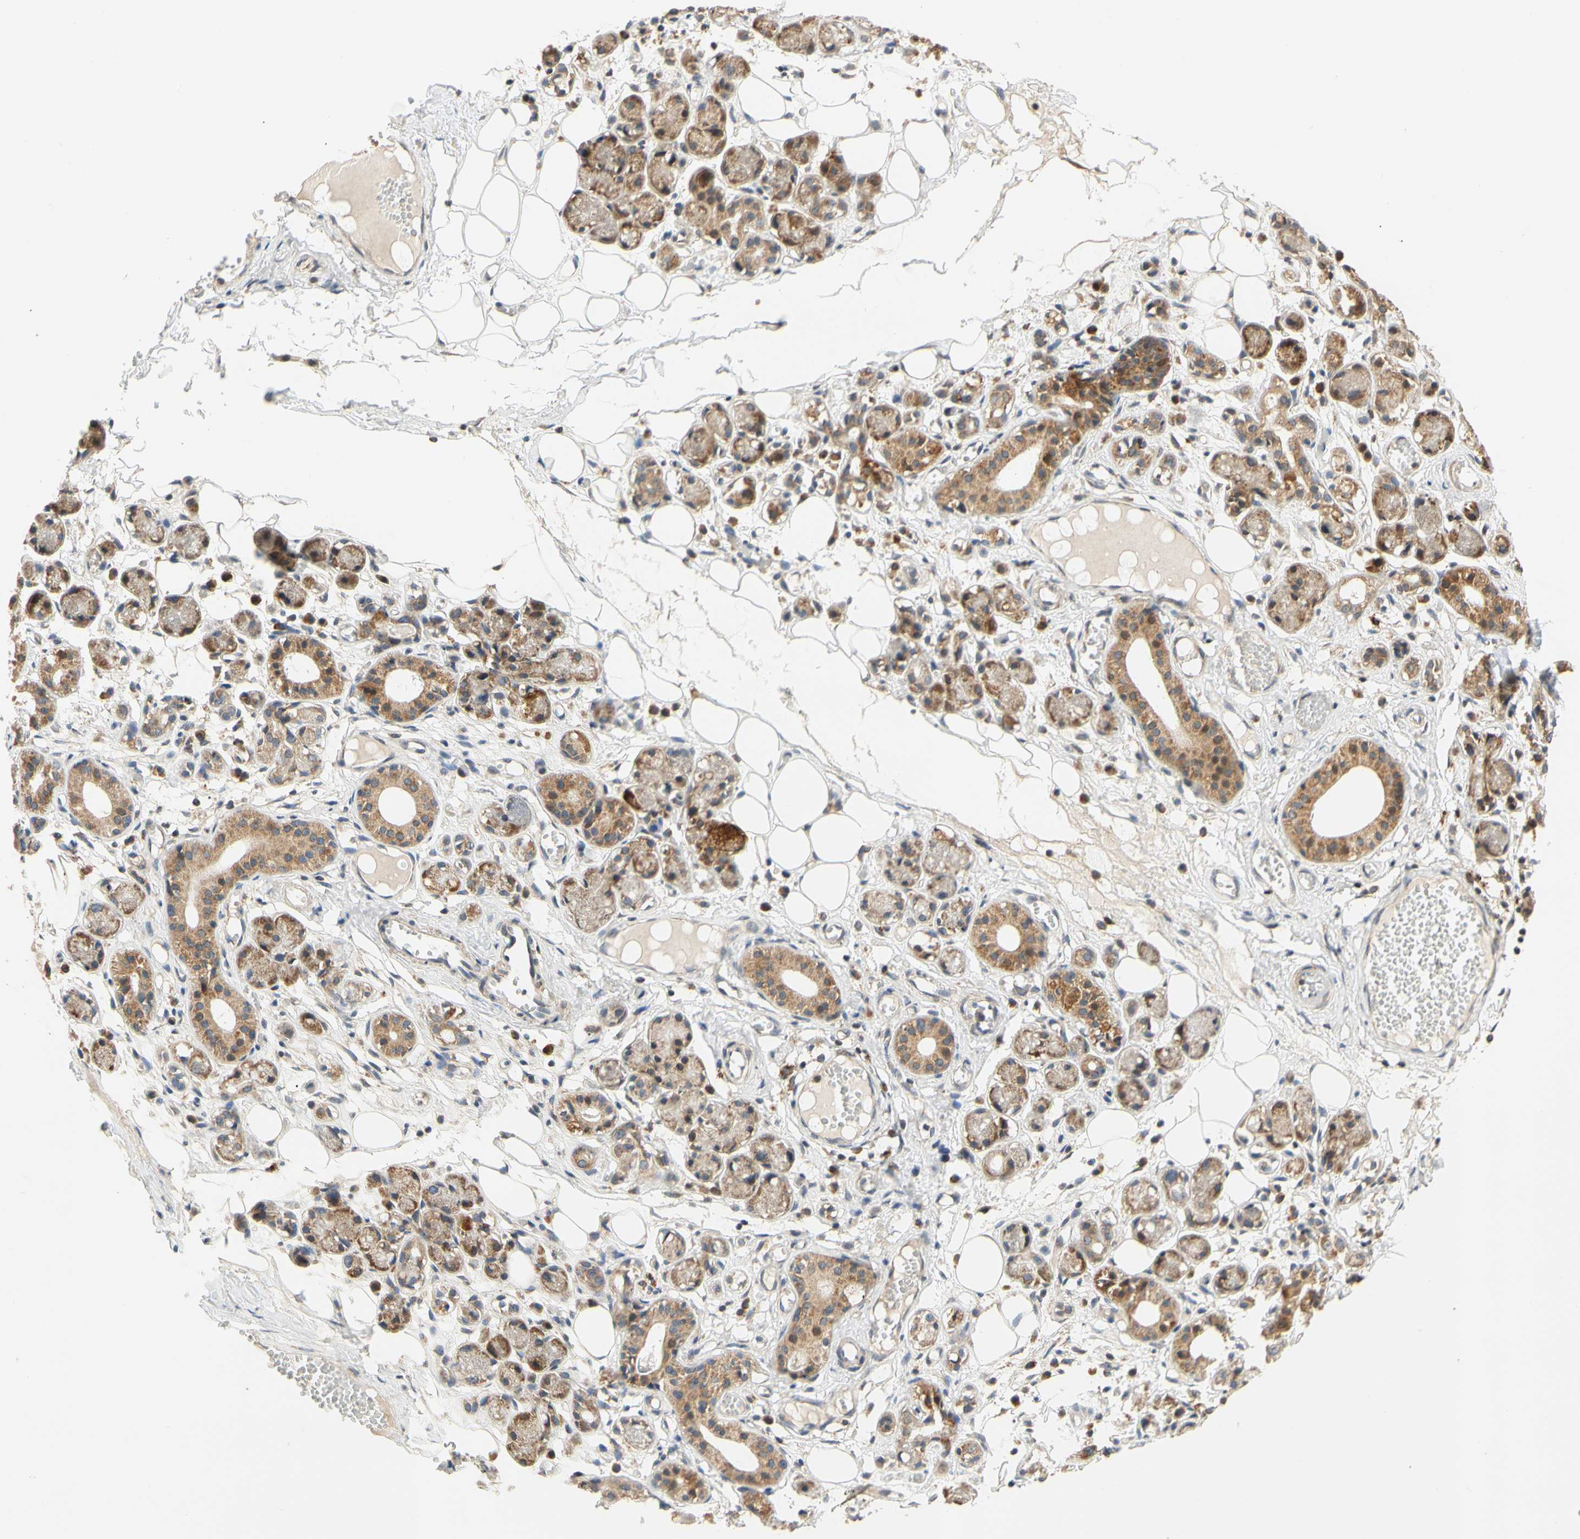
{"staining": {"intensity": "weak", "quantity": ">75%", "location": "cytoplasmic/membranous"}, "tissue": "adipose tissue", "cell_type": "Adipocytes", "image_type": "normal", "snomed": [{"axis": "morphology", "description": "Normal tissue, NOS"}, {"axis": "morphology", "description": "Inflammation, NOS"}, {"axis": "topography", "description": "Vascular tissue"}, {"axis": "topography", "description": "Salivary gland"}], "caption": "Protein analysis of unremarkable adipose tissue demonstrates weak cytoplasmic/membranous staining in about >75% of adipocytes.", "gene": "ANKHD1", "patient": {"sex": "female", "age": 75}}